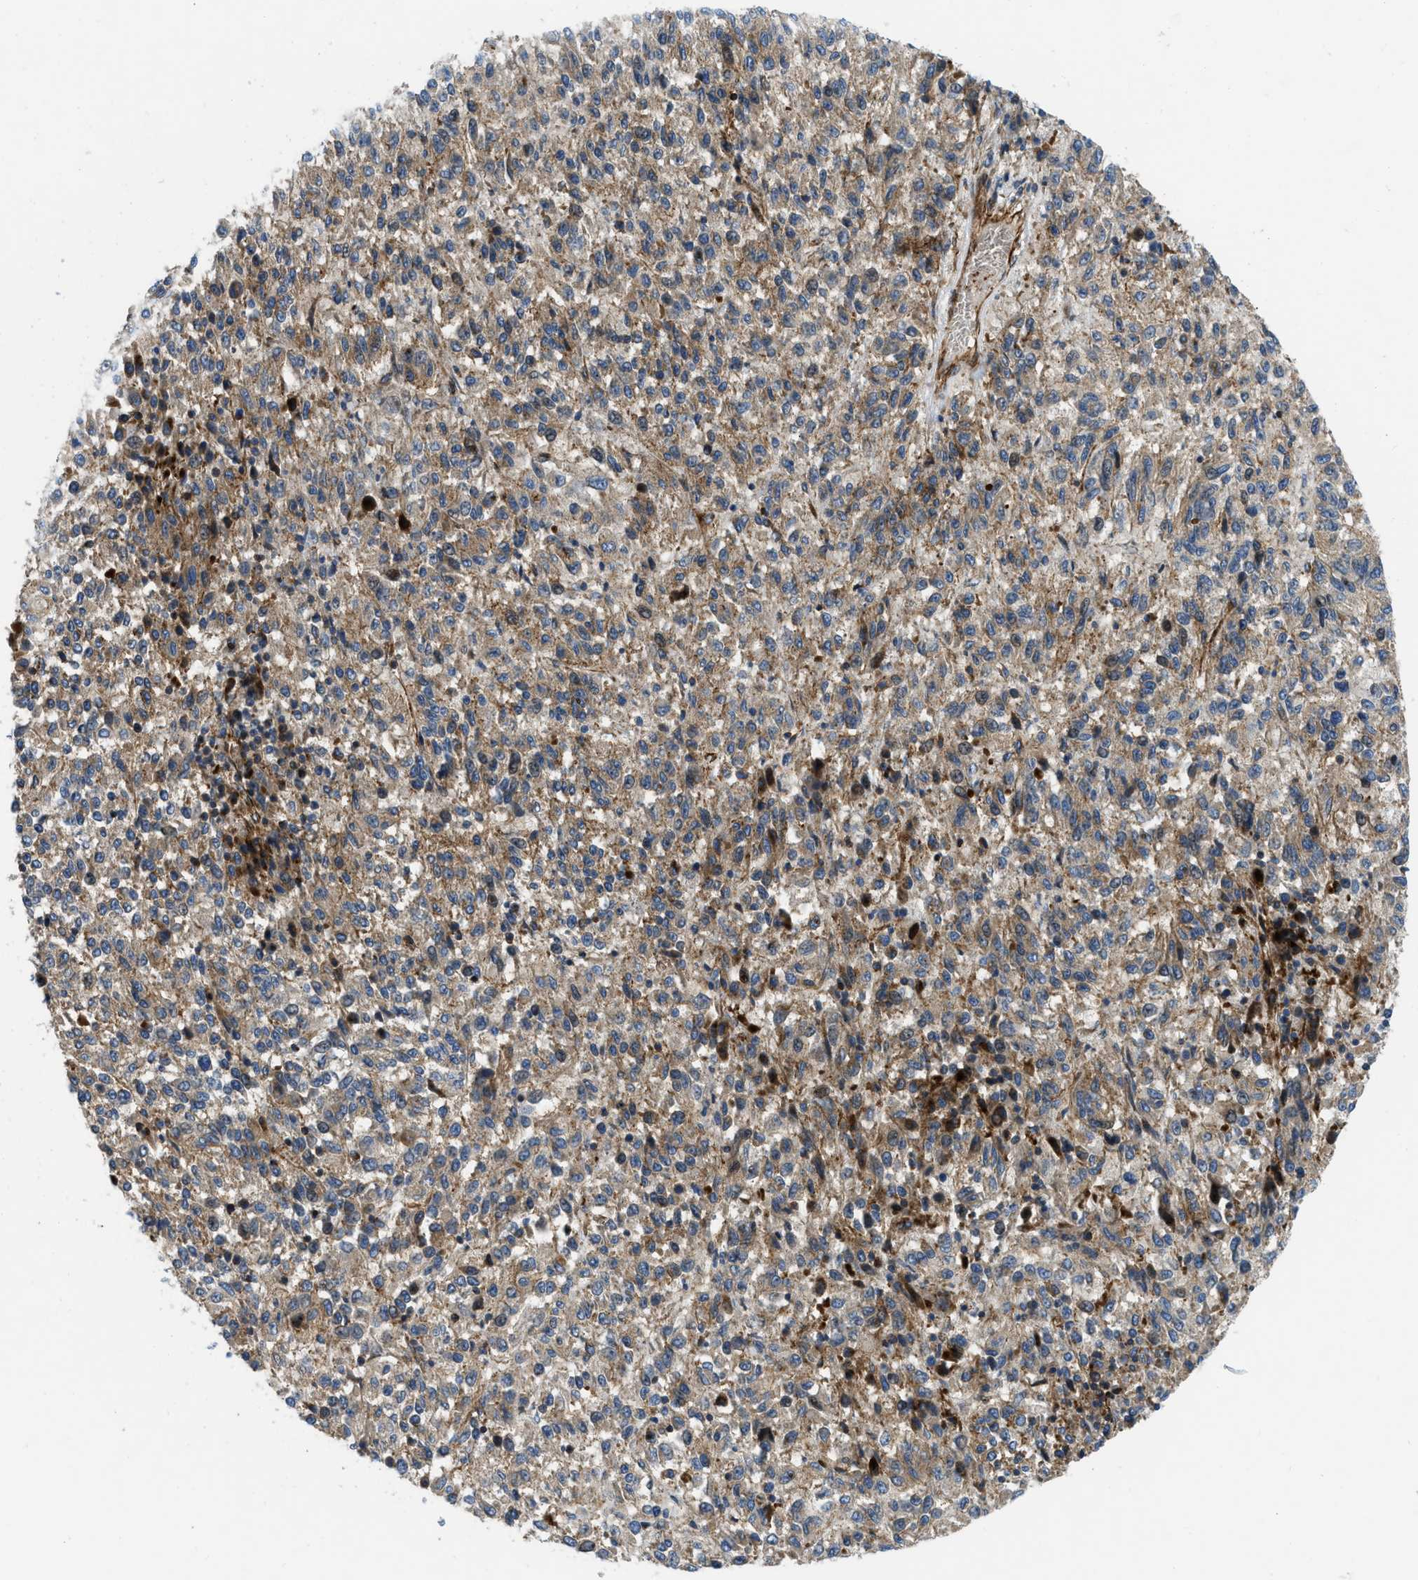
{"staining": {"intensity": "moderate", "quantity": ">75%", "location": "cytoplasmic/membranous"}, "tissue": "melanoma", "cell_type": "Tumor cells", "image_type": "cancer", "snomed": [{"axis": "morphology", "description": "Malignant melanoma, Metastatic site"}, {"axis": "topography", "description": "Lung"}], "caption": "Human melanoma stained for a protein (brown) exhibits moderate cytoplasmic/membranous positive expression in about >75% of tumor cells.", "gene": "NYNRIN", "patient": {"sex": "male", "age": 64}}